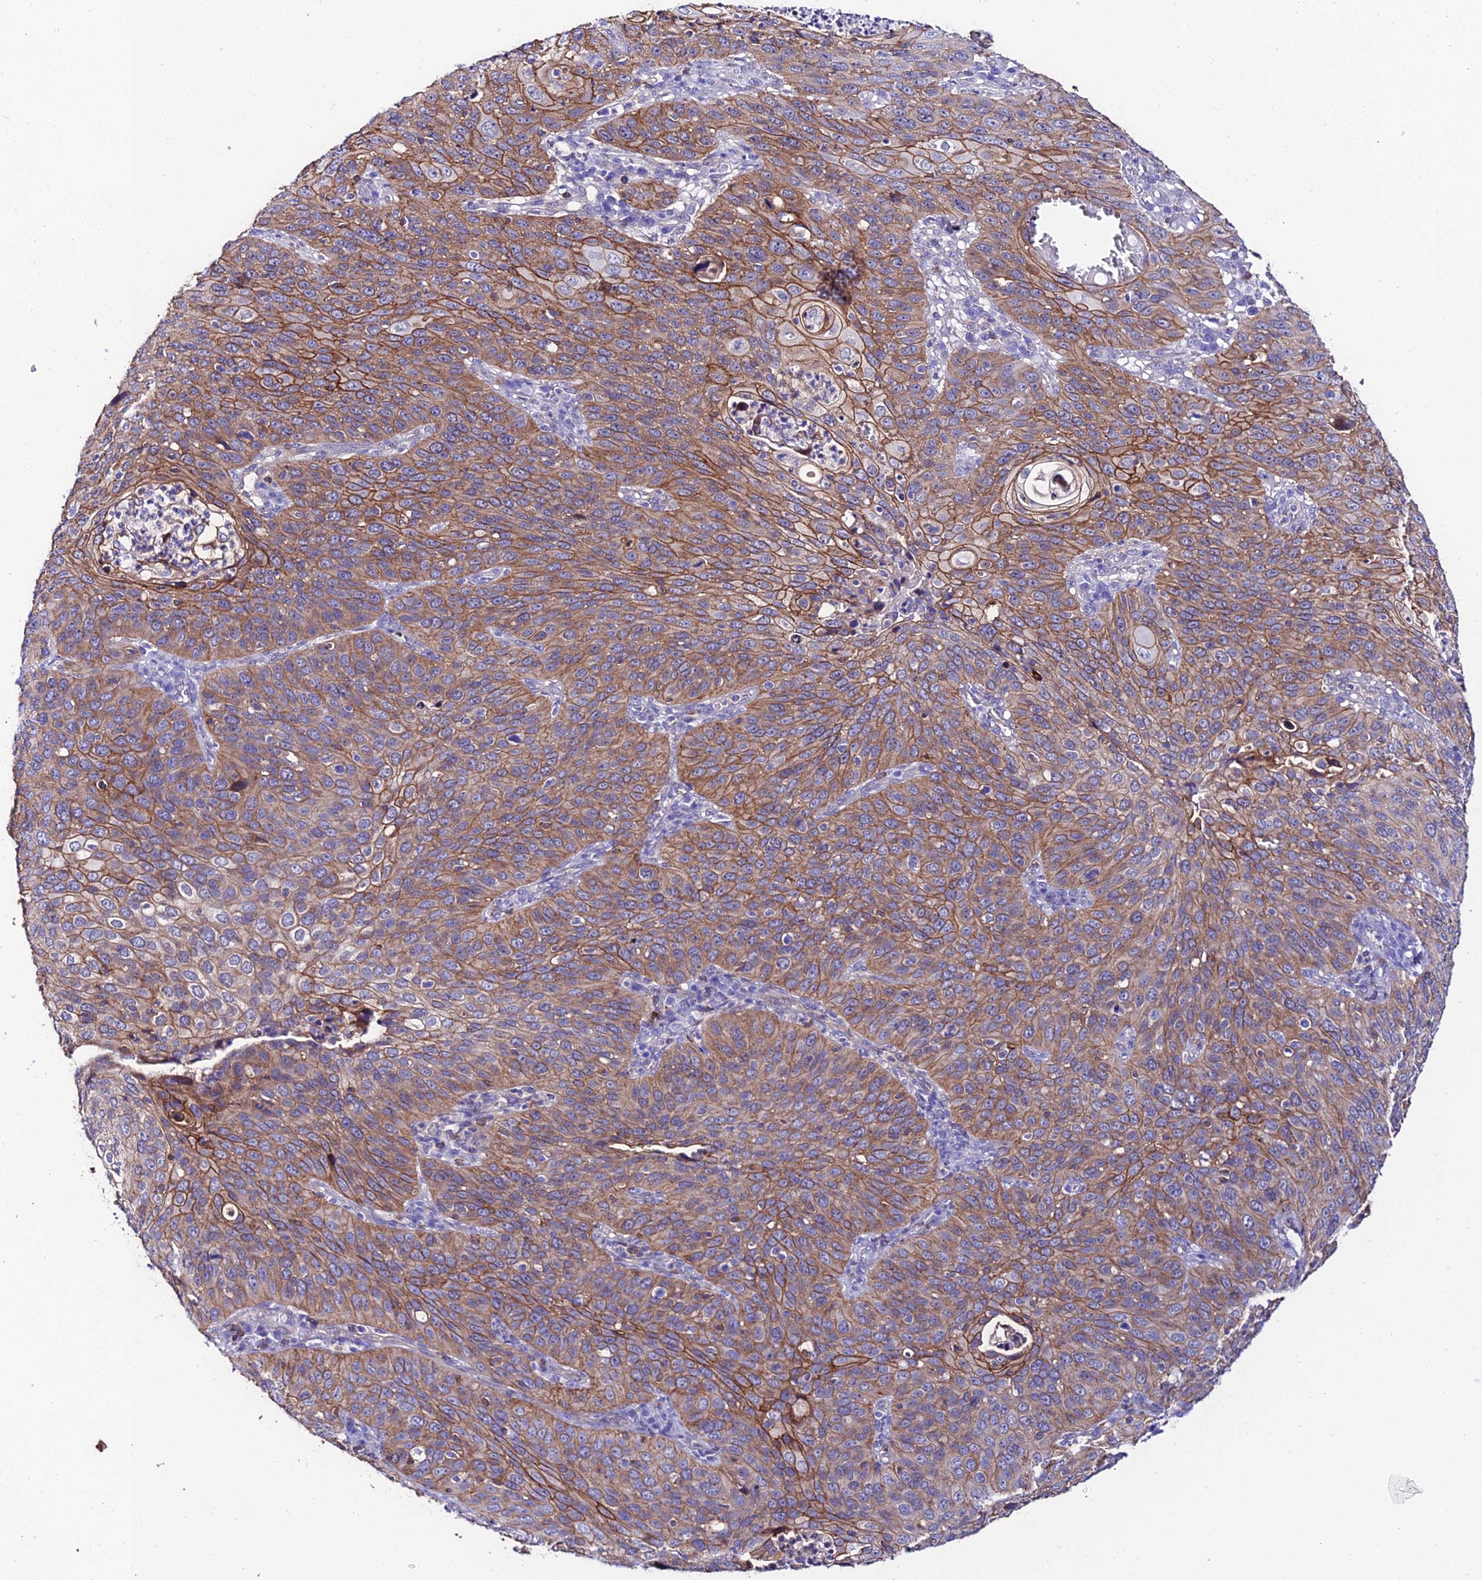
{"staining": {"intensity": "moderate", "quantity": ">75%", "location": "cytoplasmic/membranous"}, "tissue": "cervical cancer", "cell_type": "Tumor cells", "image_type": "cancer", "snomed": [{"axis": "morphology", "description": "Squamous cell carcinoma, NOS"}, {"axis": "topography", "description": "Cervix"}], "caption": "A high-resolution image shows immunohistochemistry (IHC) staining of cervical squamous cell carcinoma, which shows moderate cytoplasmic/membranous expression in approximately >75% of tumor cells.", "gene": "S100A16", "patient": {"sex": "female", "age": 36}}